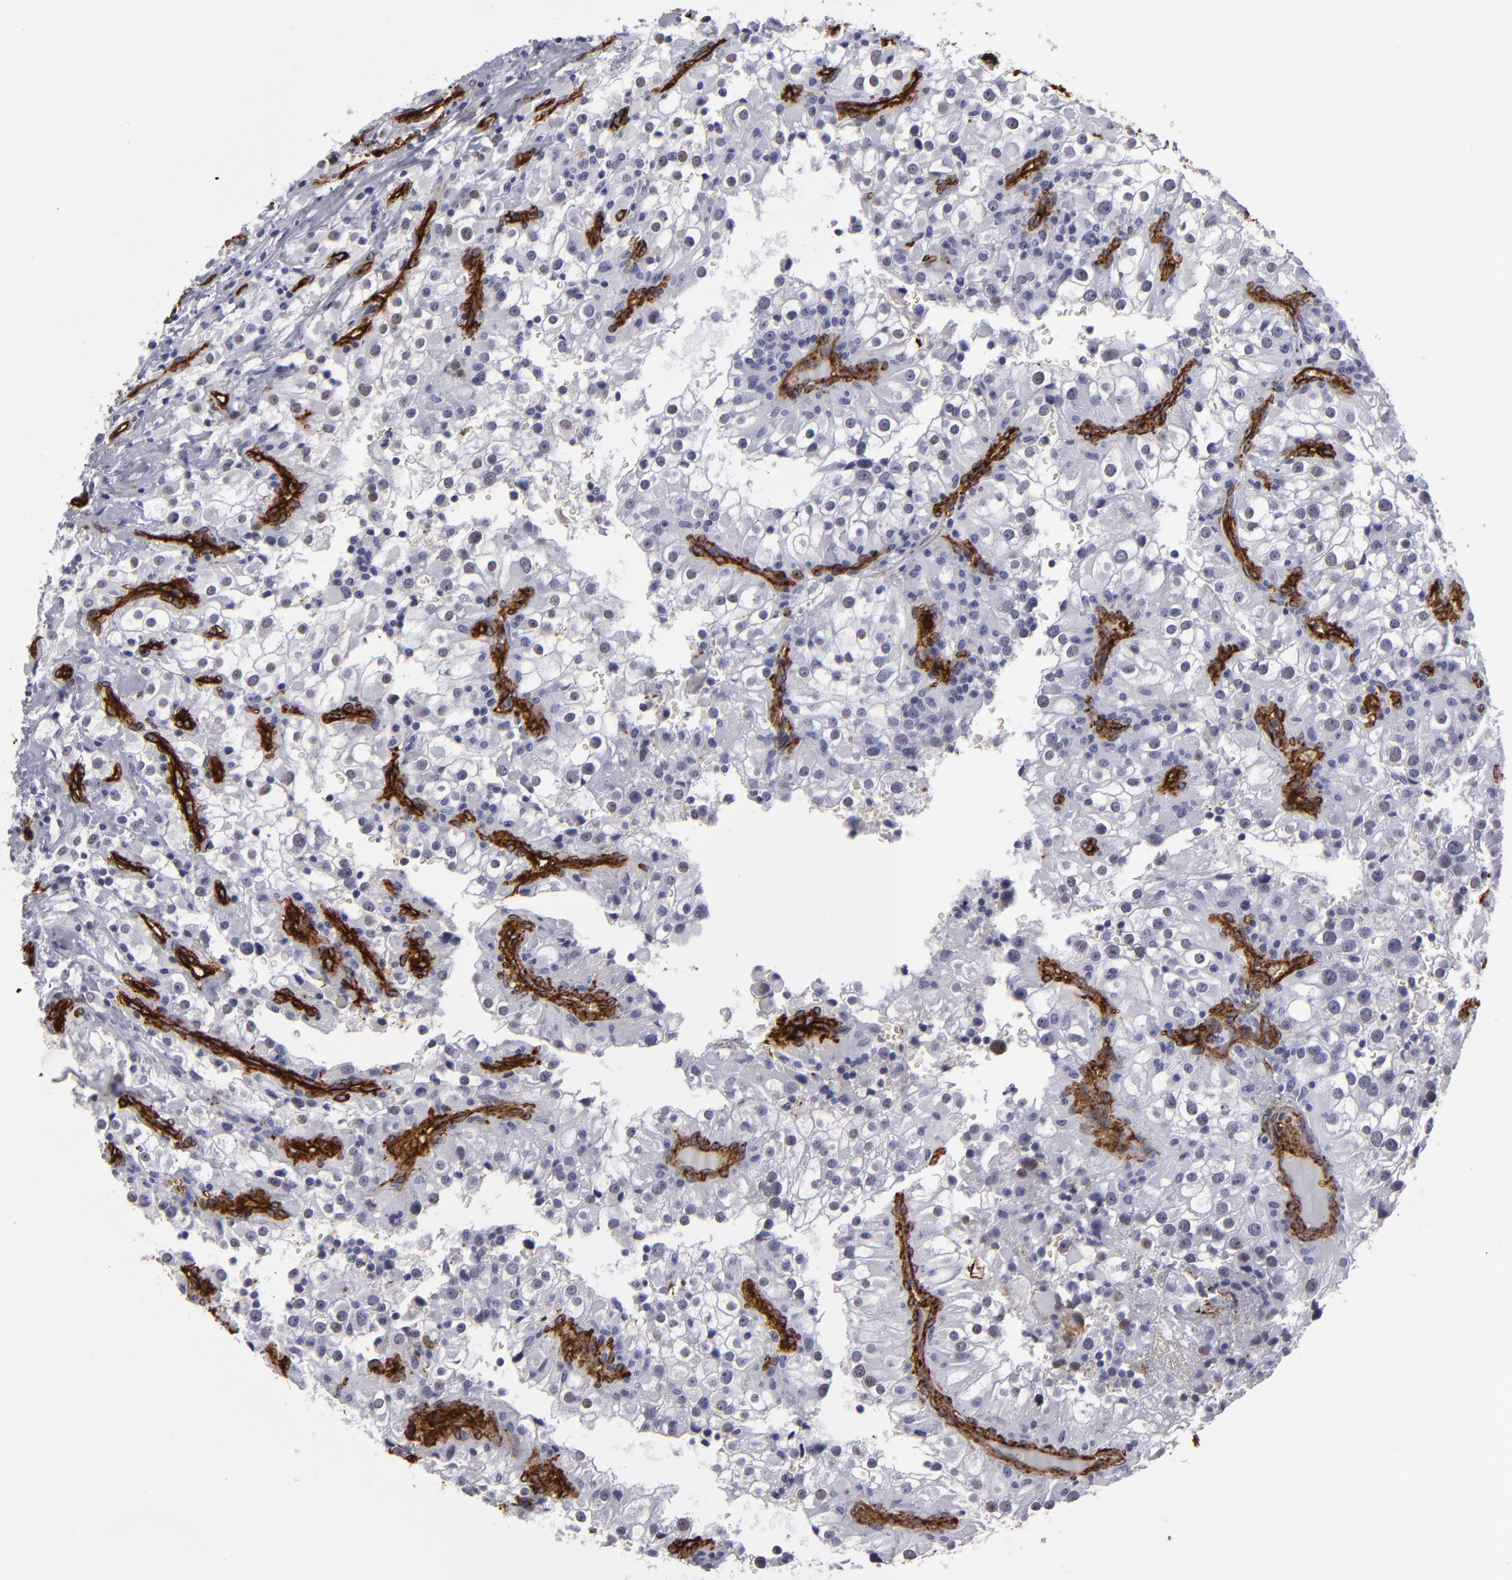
{"staining": {"intensity": "negative", "quantity": "none", "location": "none"}, "tissue": "renal cancer", "cell_type": "Tumor cells", "image_type": "cancer", "snomed": [{"axis": "morphology", "description": "Adenocarcinoma, NOS"}, {"axis": "topography", "description": "Kidney"}], "caption": "Tumor cells show no significant staining in renal adenocarcinoma.", "gene": "MCAM", "patient": {"sex": "female", "age": 52}}